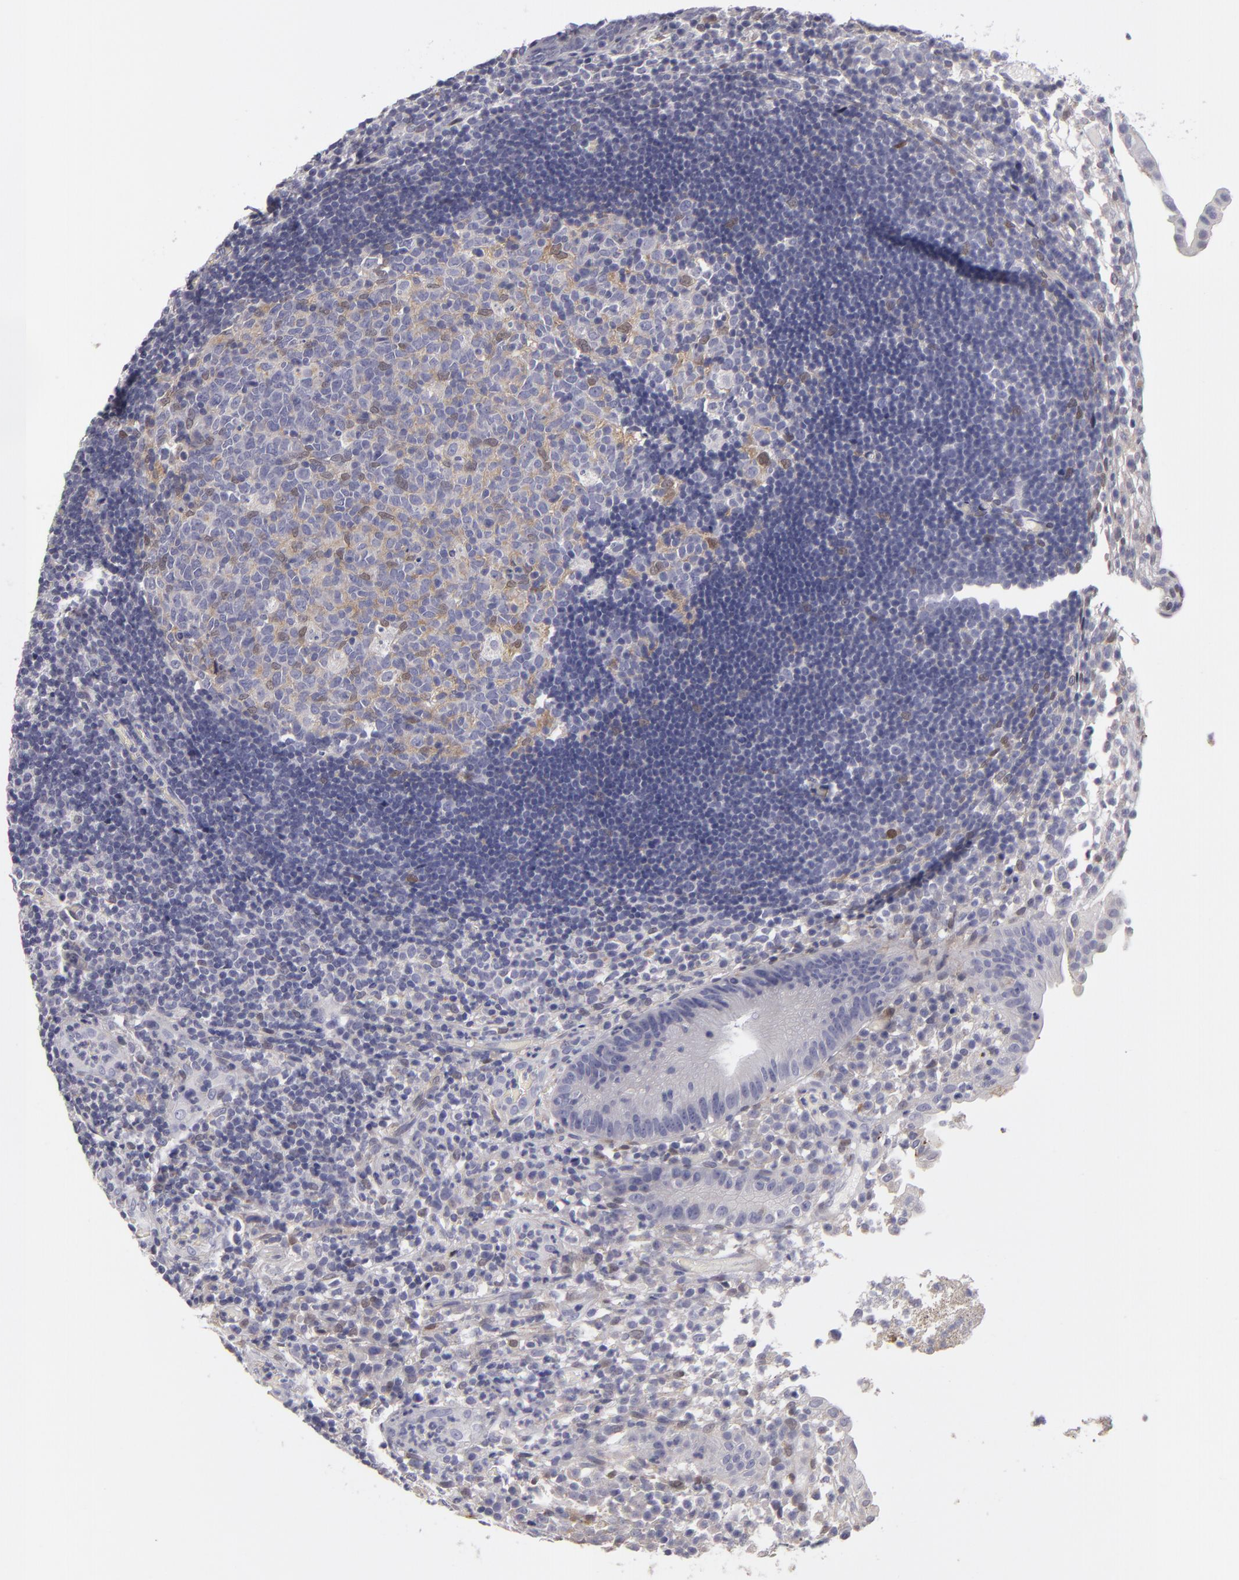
{"staining": {"intensity": "negative", "quantity": "none", "location": "none"}, "tissue": "appendix", "cell_type": "Glandular cells", "image_type": "normal", "snomed": [{"axis": "morphology", "description": "Normal tissue, NOS"}, {"axis": "topography", "description": "Appendix"}], "caption": "Immunohistochemistry (IHC) photomicrograph of unremarkable appendix stained for a protein (brown), which demonstrates no staining in glandular cells.", "gene": "EFS", "patient": {"sex": "male", "age": 25}}